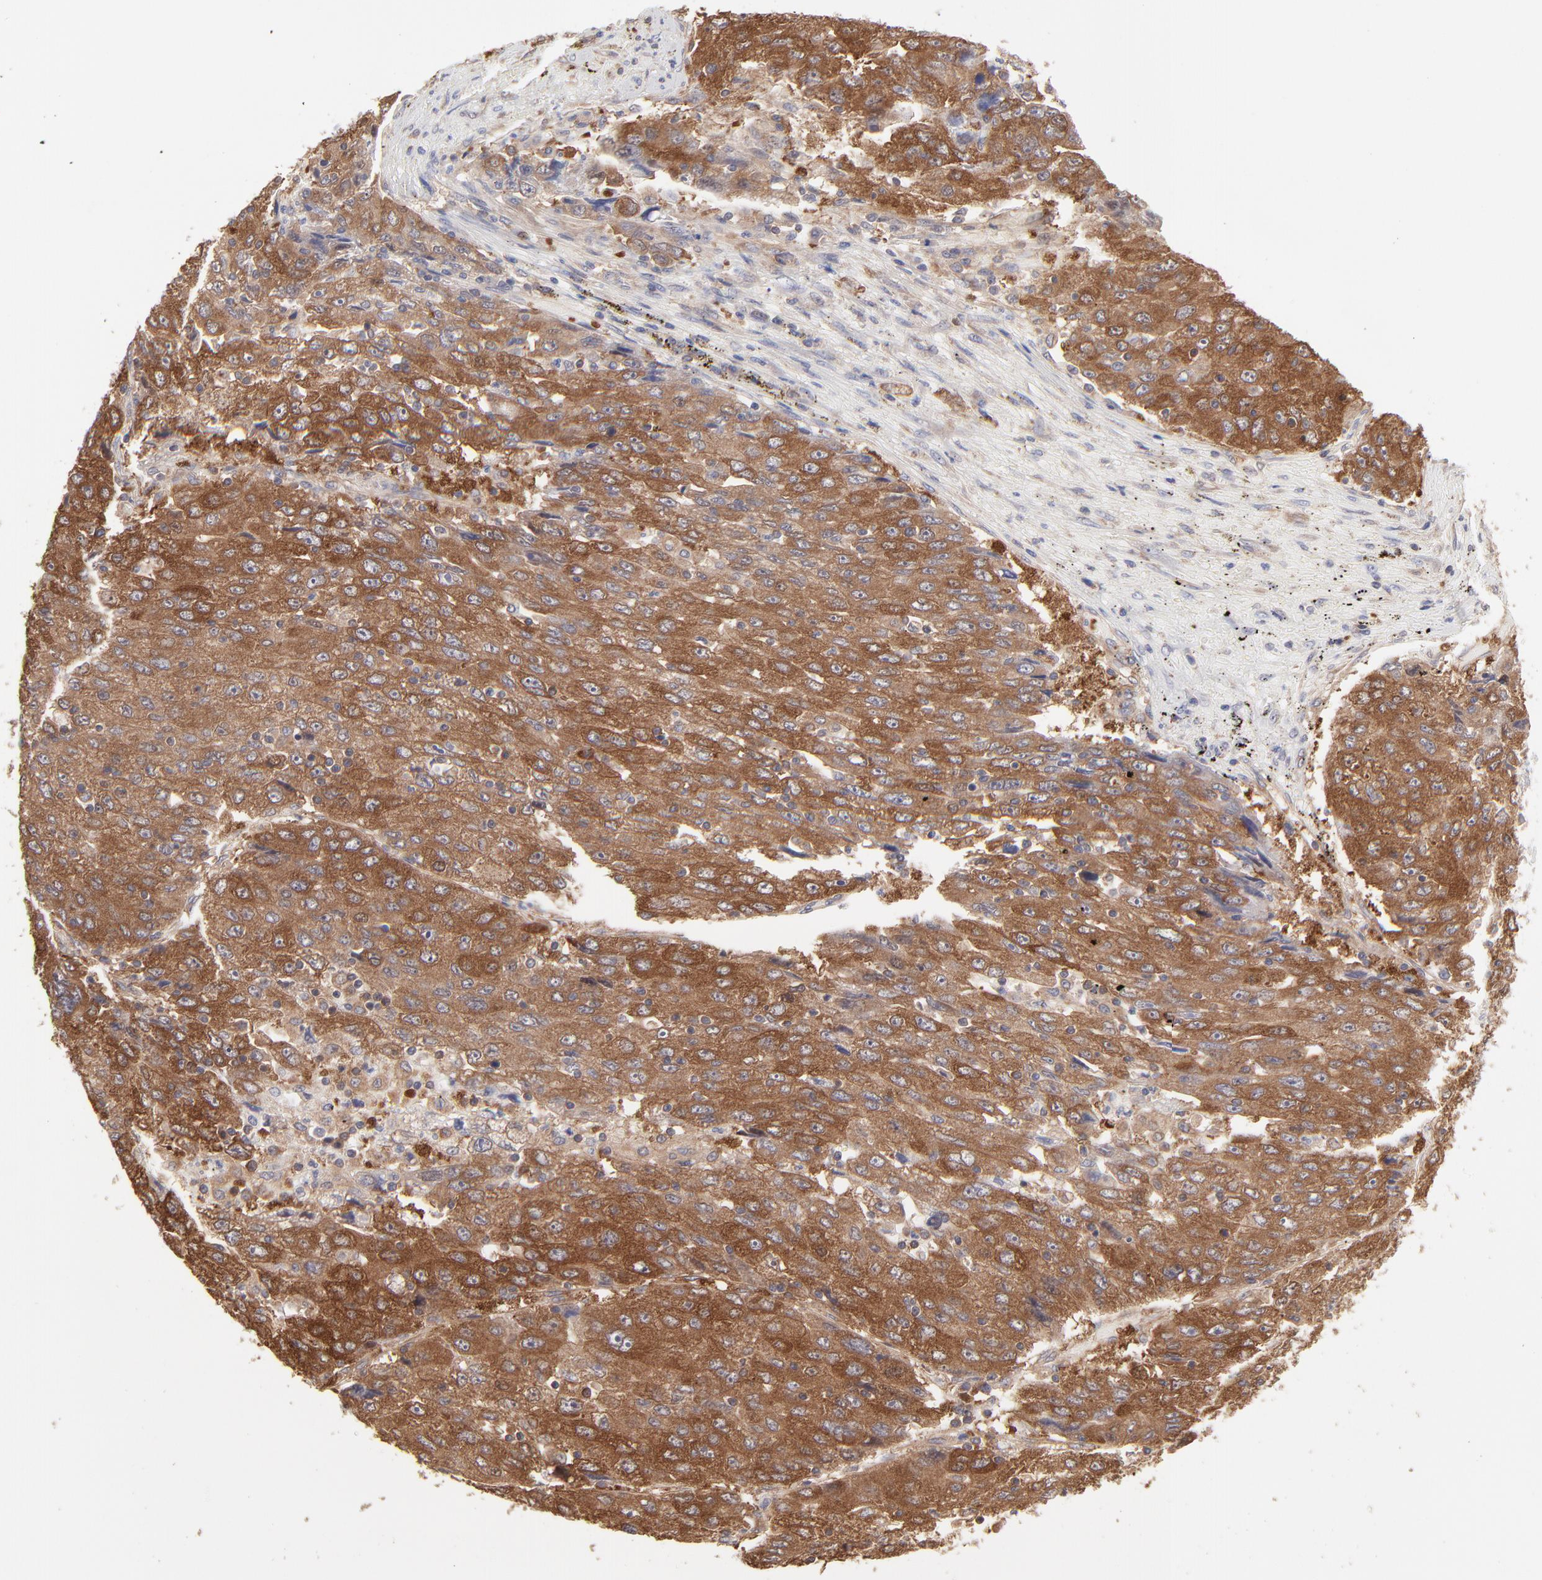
{"staining": {"intensity": "strong", "quantity": ">75%", "location": "cytoplasmic/membranous"}, "tissue": "liver cancer", "cell_type": "Tumor cells", "image_type": "cancer", "snomed": [{"axis": "morphology", "description": "Carcinoma, Hepatocellular, NOS"}, {"axis": "topography", "description": "Liver"}], "caption": "Tumor cells show high levels of strong cytoplasmic/membranous expression in about >75% of cells in liver cancer.", "gene": "GART", "patient": {"sex": "male", "age": 49}}